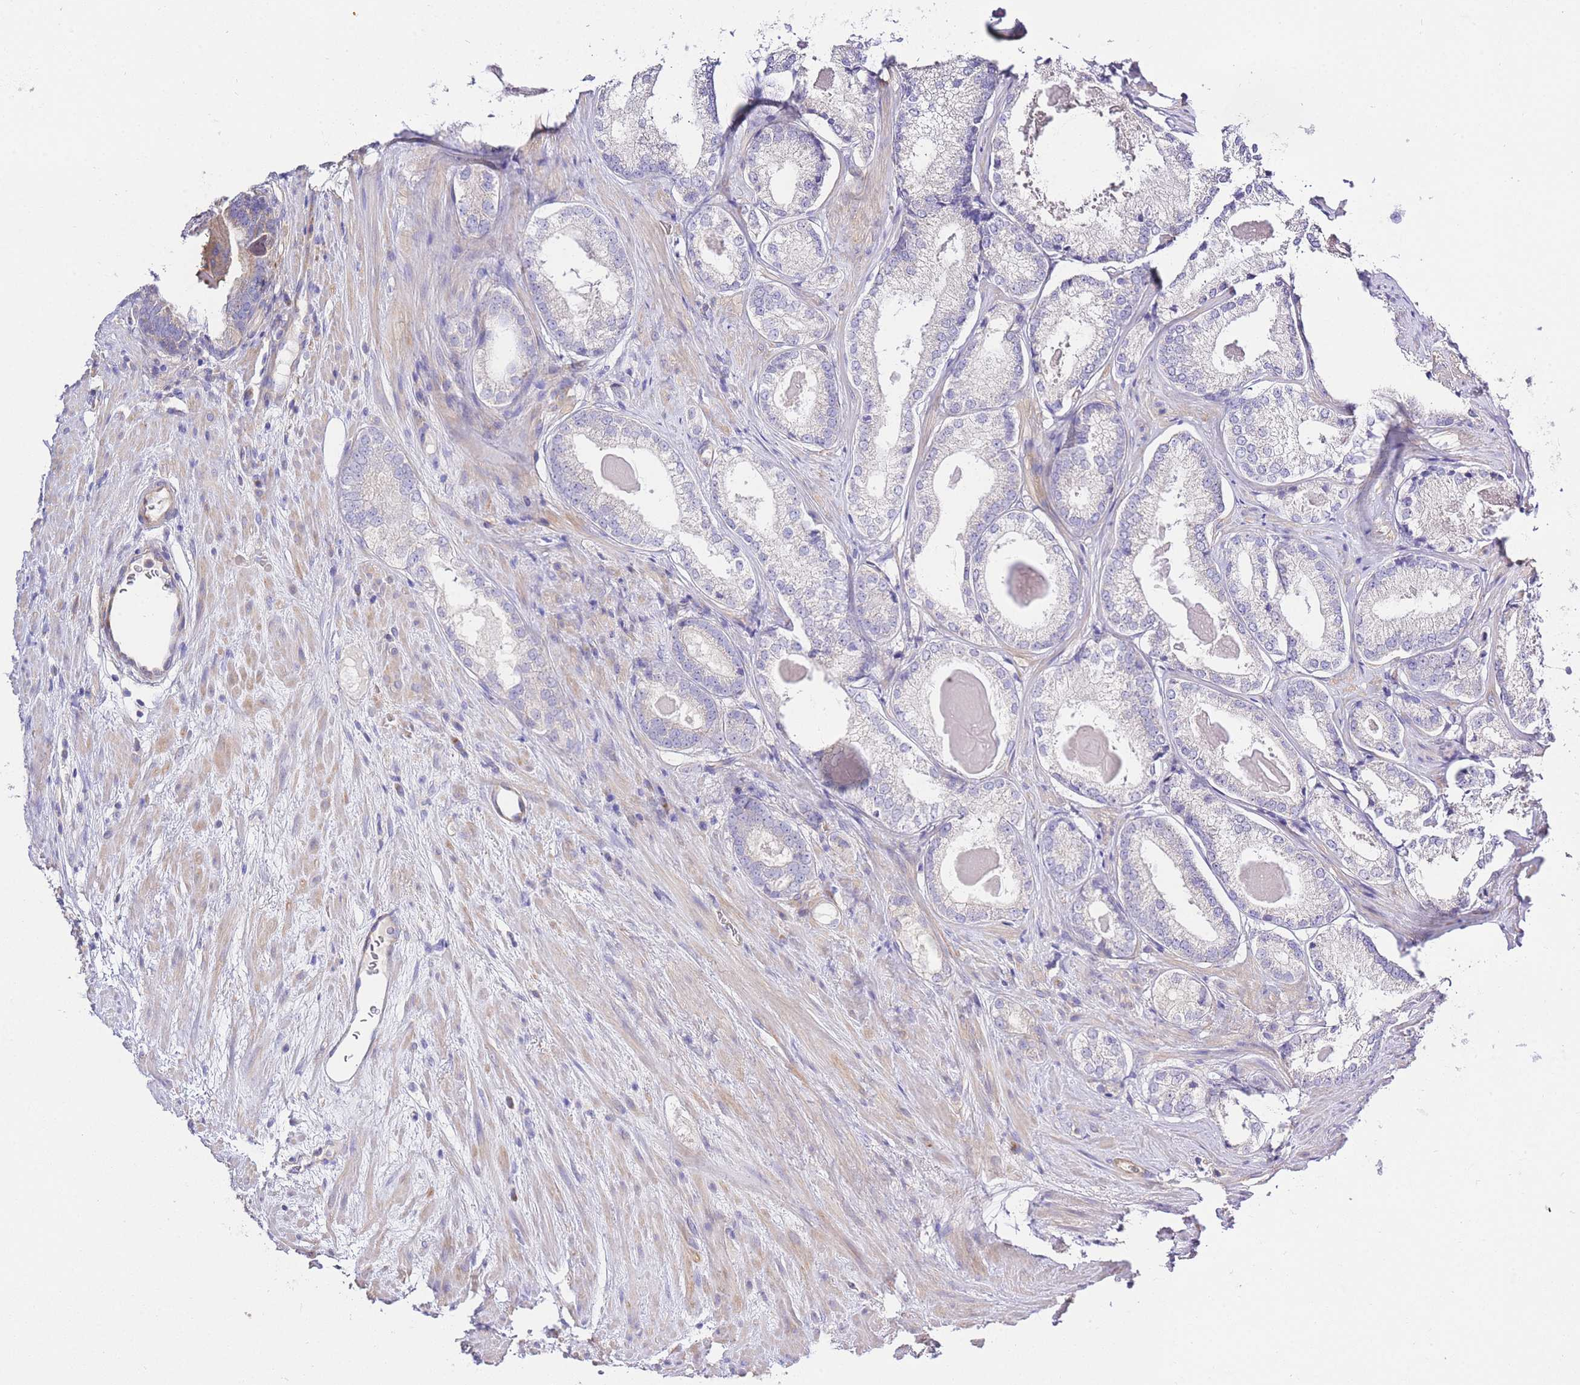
{"staining": {"intensity": "negative", "quantity": "none", "location": "none"}, "tissue": "prostate cancer", "cell_type": "Tumor cells", "image_type": "cancer", "snomed": [{"axis": "morphology", "description": "Adenocarcinoma, Low grade"}, {"axis": "topography", "description": "Prostate"}], "caption": "The histopathology image displays no staining of tumor cells in low-grade adenocarcinoma (prostate).", "gene": "INSYN2B", "patient": {"sex": "male", "age": 68}}